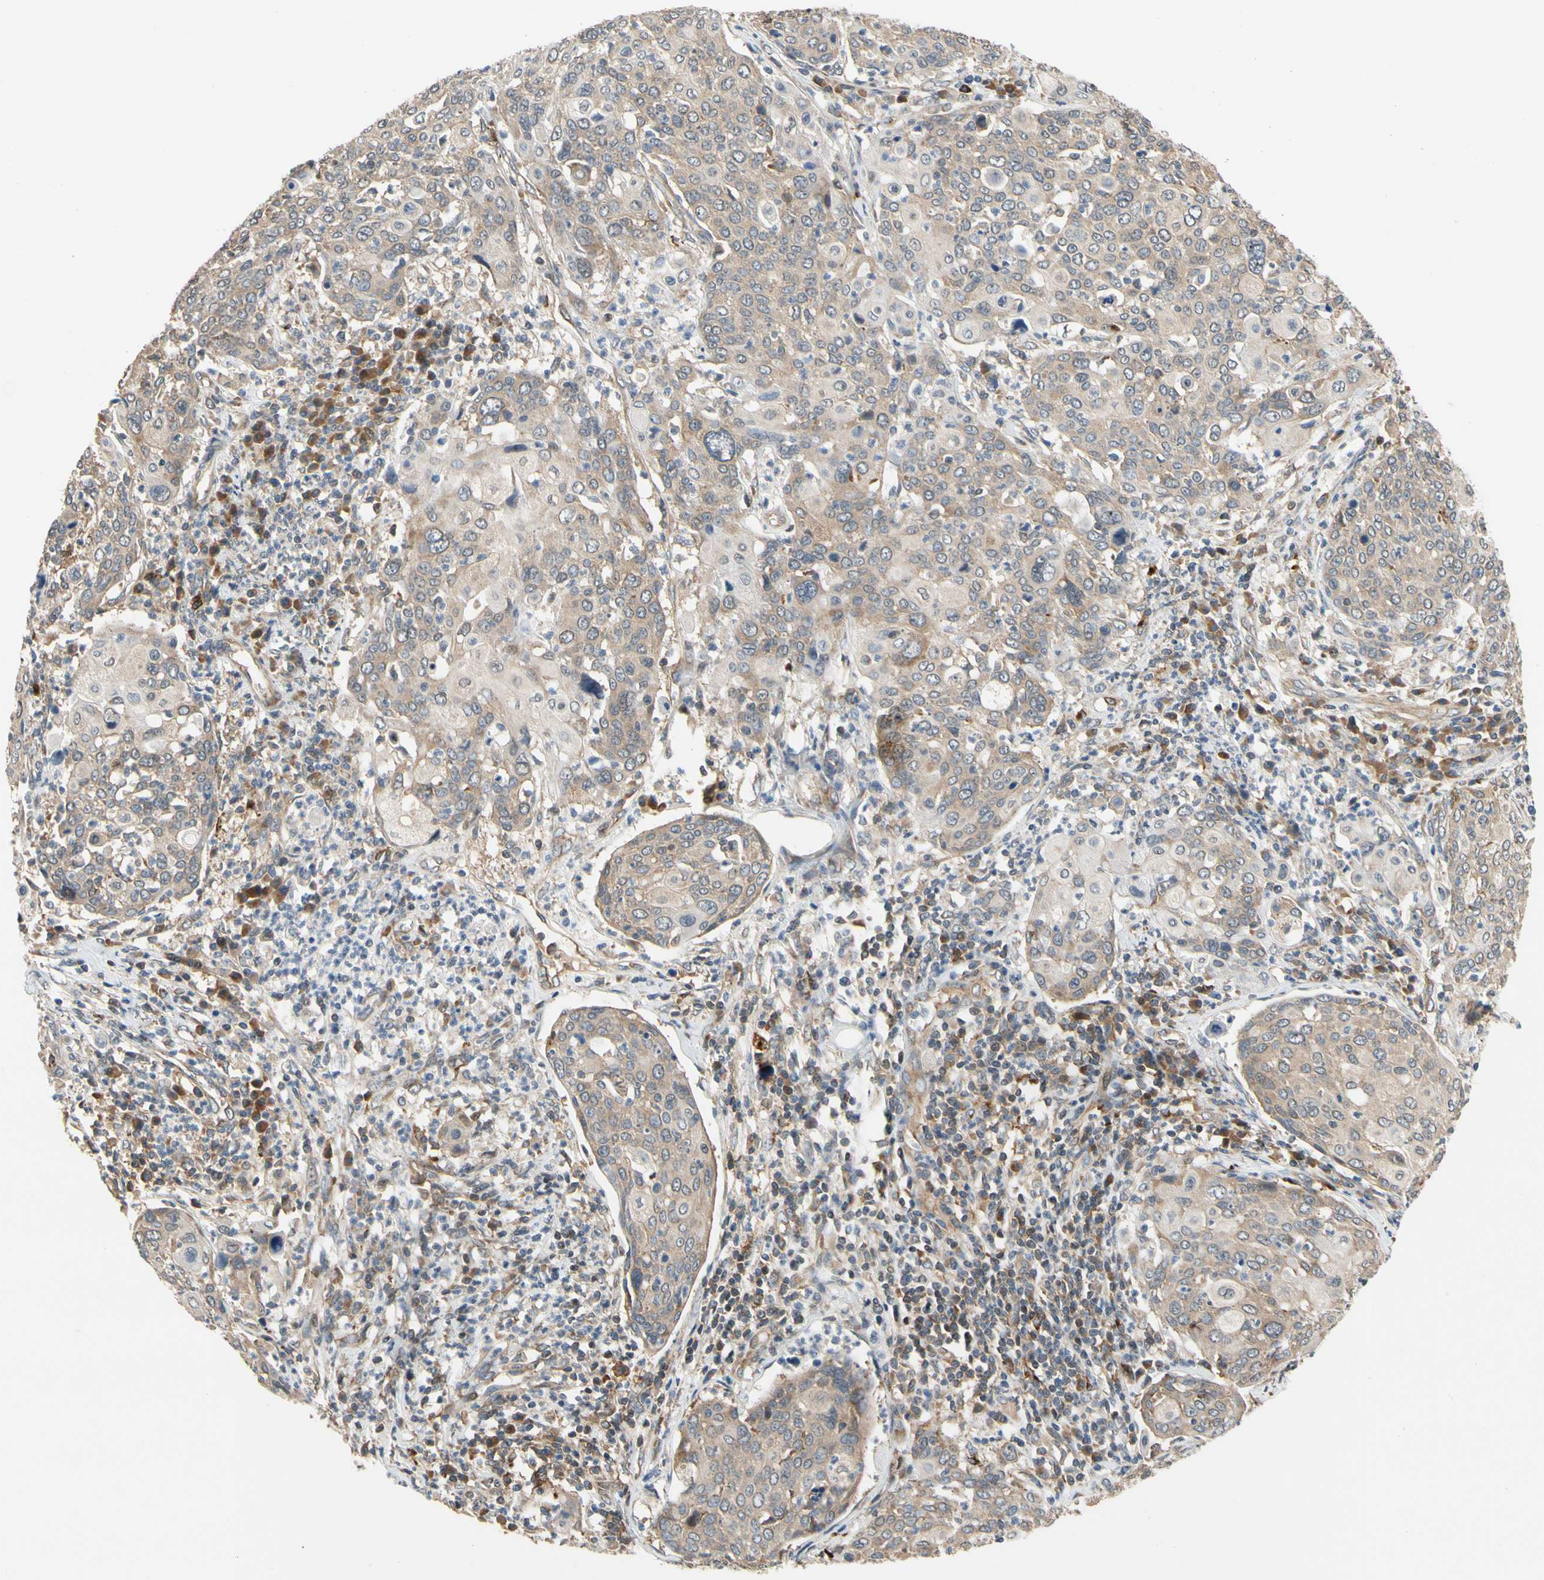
{"staining": {"intensity": "weak", "quantity": "<25%", "location": "cytoplasmic/membranous"}, "tissue": "cervical cancer", "cell_type": "Tumor cells", "image_type": "cancer", "snomed": [{"axis": "morphology", "description": "Squamous cell carcinoma, NOS"}, {"axis": "topography", "description": "Cervix"}], "caption": "The image displays no significant expression in tumor cells of squamous cell carcinoma (cervical).", "gene": "ANKHD1", "patient": {"sex": "female", "age": 40}}